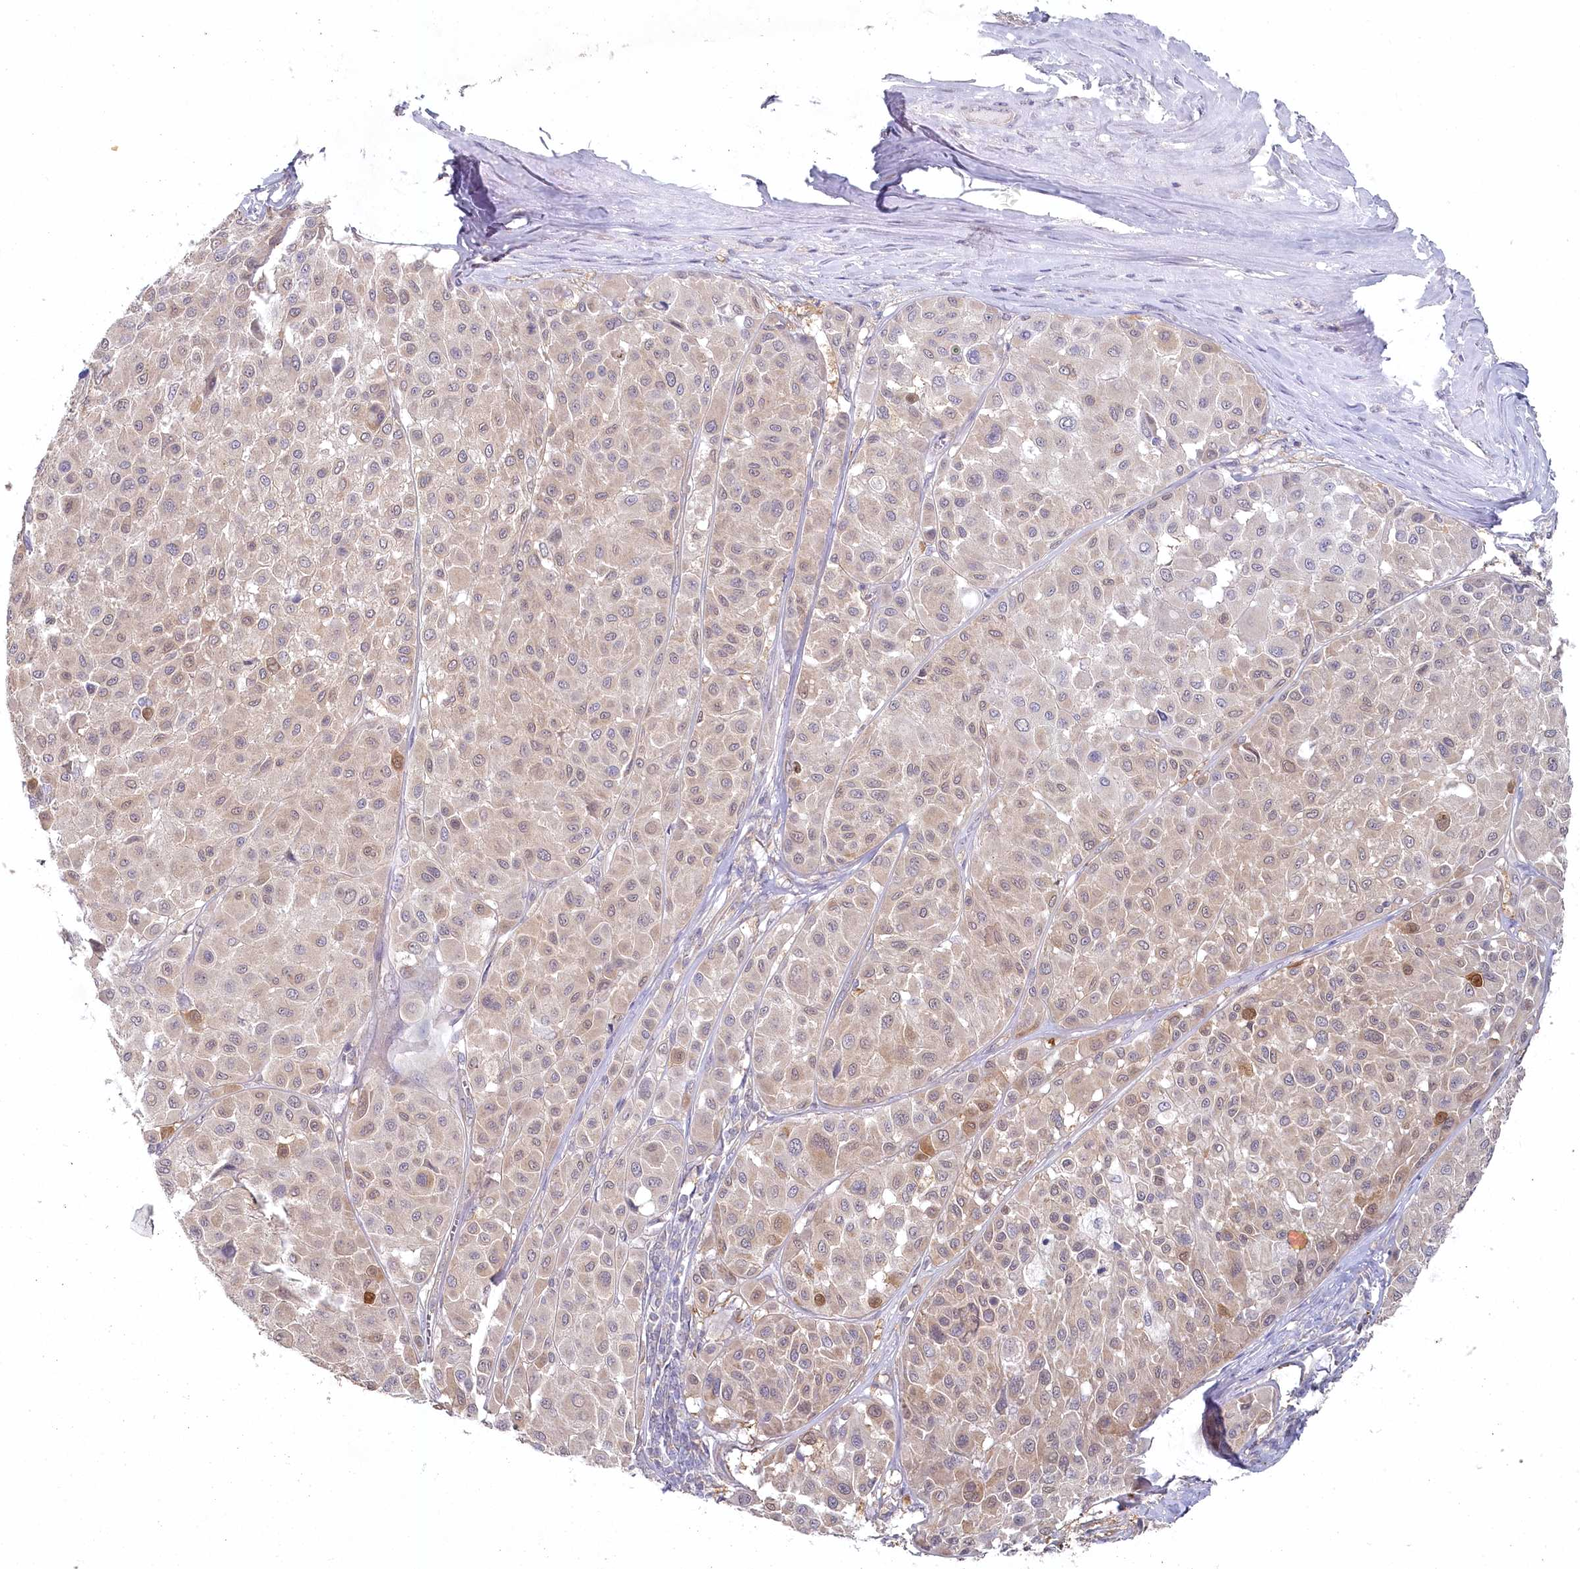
{"staining": {"intensity": "moderate", "quantity": "25%-75%", "location": "cytoplasmic/membranous"}, "tissue": "melanoma", "cell_type": "Tumor cells", "image_type": "cancer", "snomed": [{"axis": "morphology", "description": "Malignant melanoma, Metastatic site"}, {"axis": "topography", "description": "Soft tissue"}], "caption": "Immunohistochemical staining of melanoma shows moderate cytoplasmic/membranous protein staining in approximately 25%-75% of tumor cells. The staining is performed using DAB brown chromogen to label protein expression. The nuclei are counter-stained blue using hematoxylin.", "gene": "AAMDC", "patient": {"sex": "male", "age": 41}}